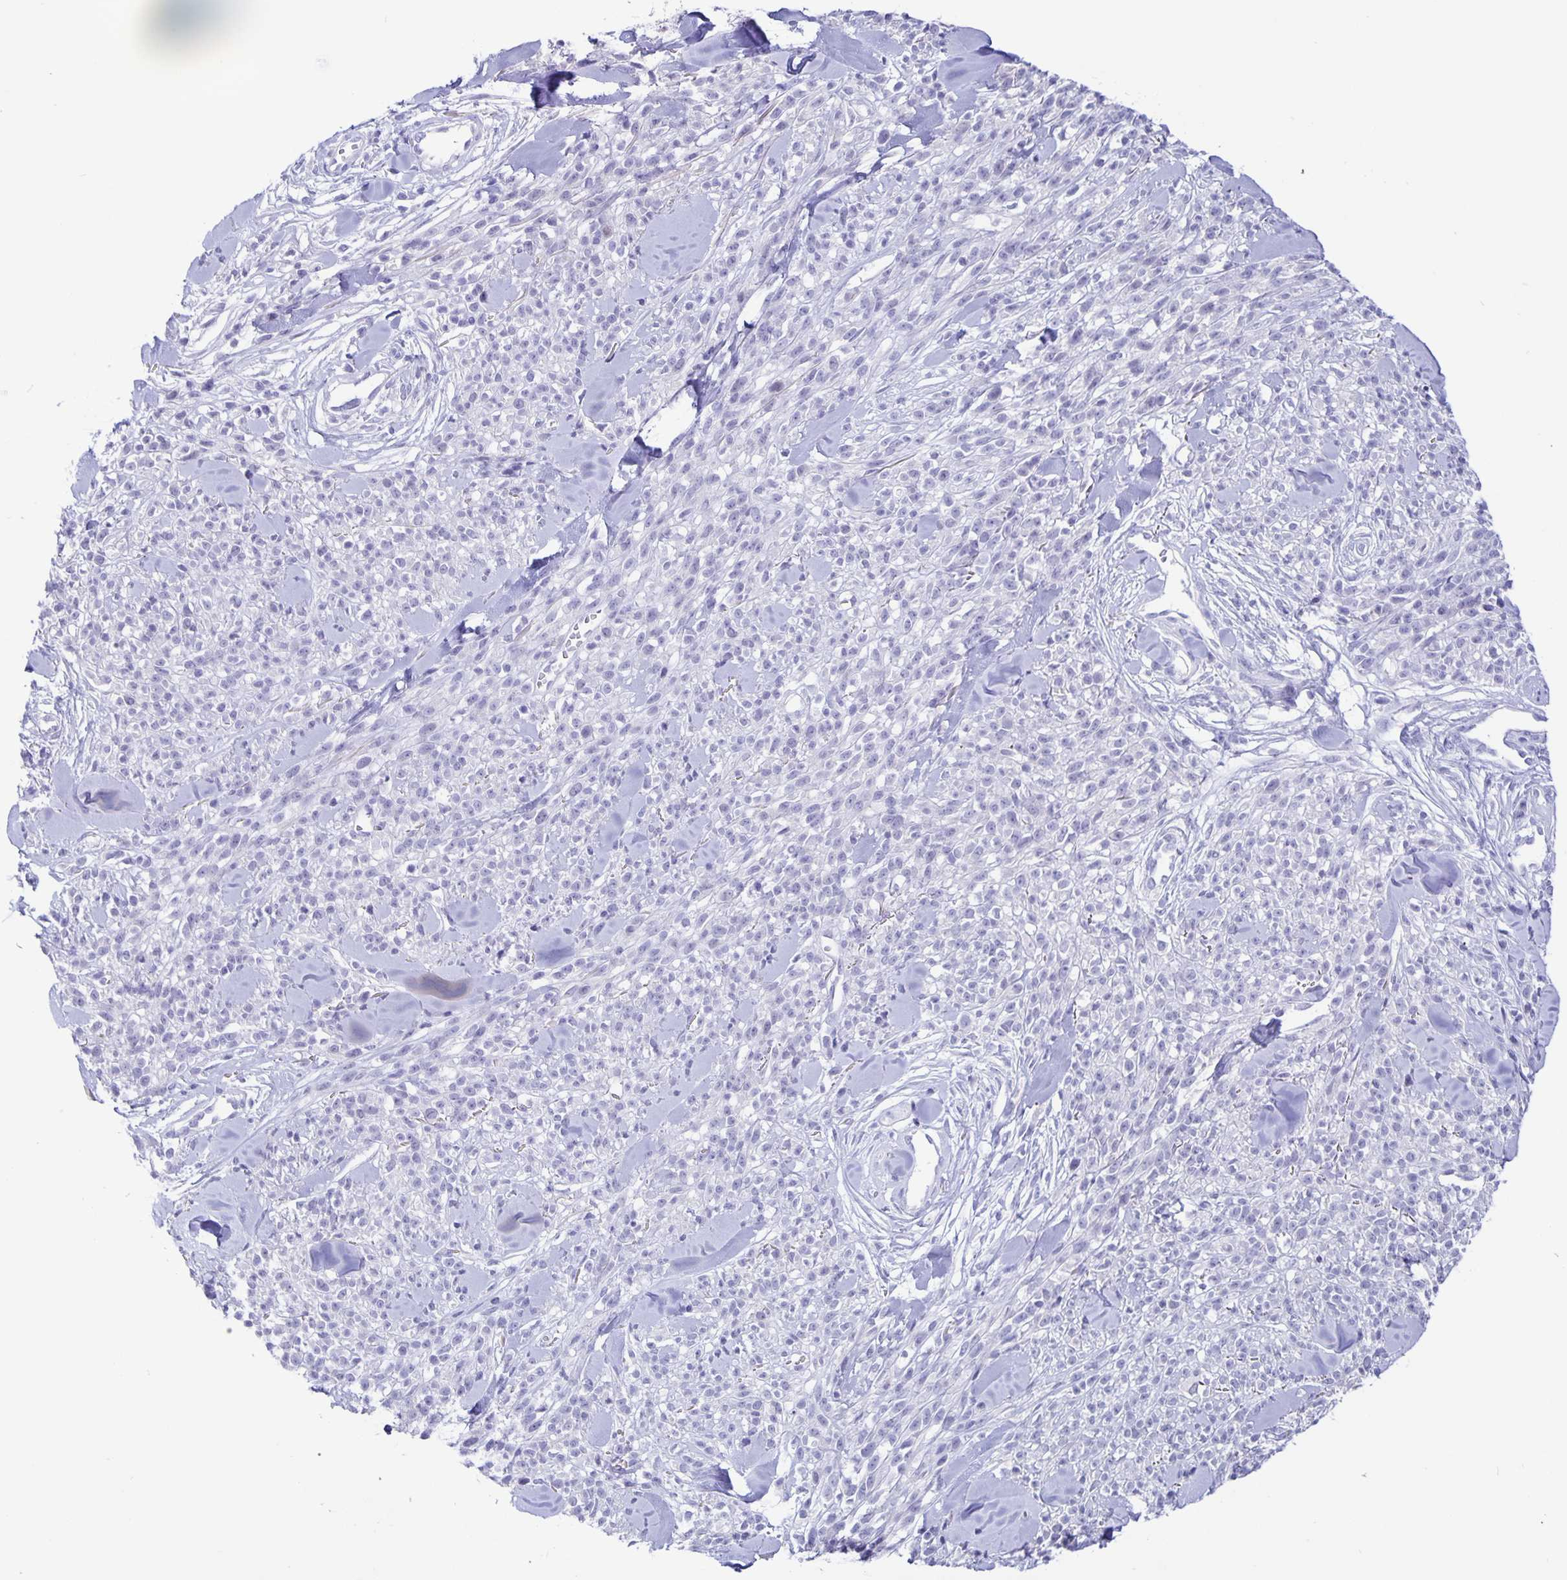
{"staining": {"intensity": "negative", "quantity": "none", "location": "none"}, "tissue": "melanoma", "cell_type": "Tumor cells", "image_type": "cancer", "snomed": [{"axis": "morphology", "description": "Malignant melanoma, NOS"}, {"axis": "topography", "description": "Skin"}, {"axis": "topography", "description": "Skin of trunk"}], "caption": "IHC photomicrograph of neoplastic tissue: human malignant melanoma stained with DAB exhibits no significant protein expression in tumor cells.", "gene": "ERMN", "patient": {"sex": "male", "age": 74}}